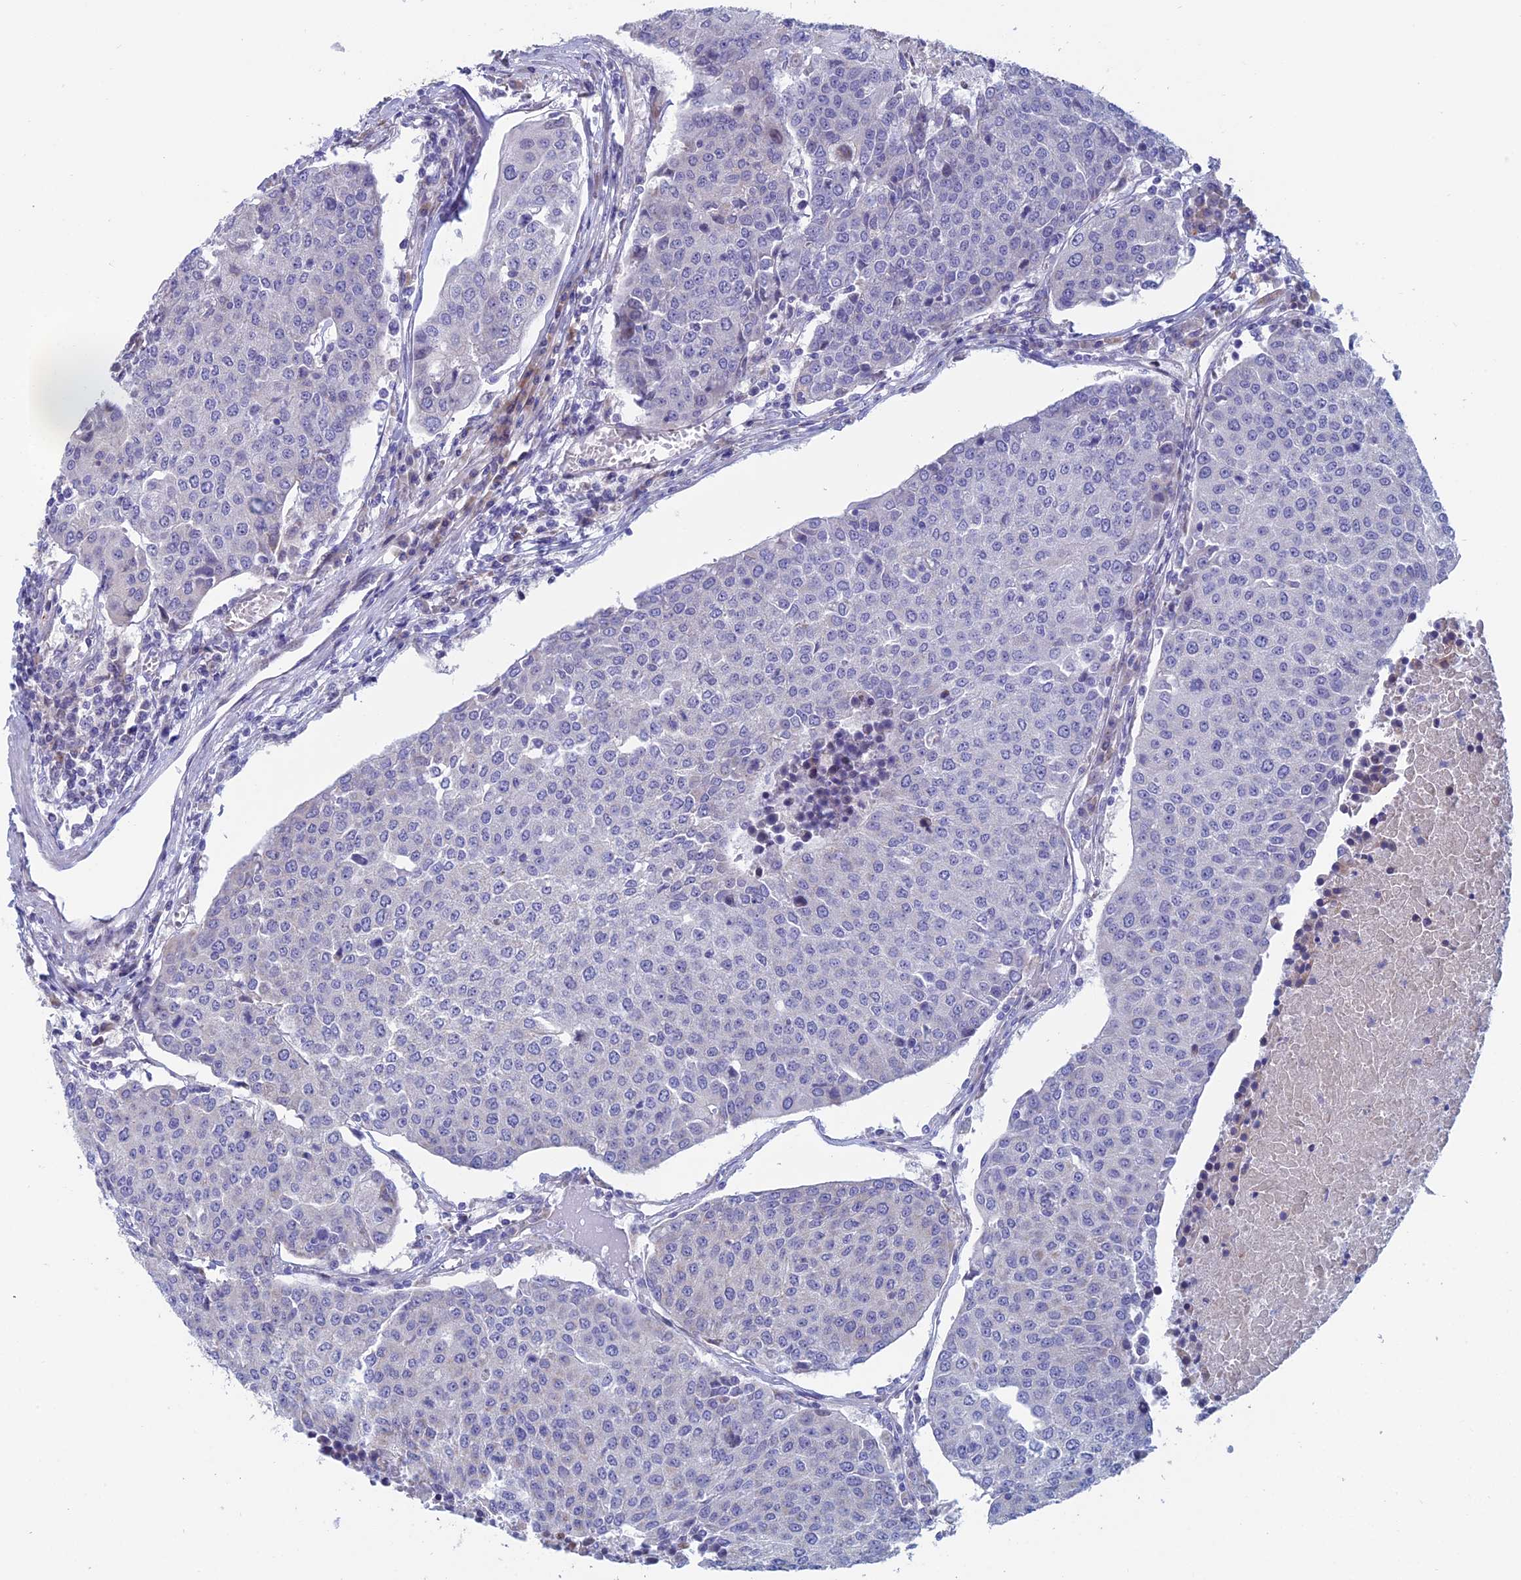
{"staining": {"intensity": "negative", "quantity": "none", "location": "none"}, "tissue": "urothelial cancer", "cell_type": "Tumor cells", "image_type": "cancer", "snomed": [{"axis": "morphology", "description": "Urothelial carcinoma, High grade"}, {"axis": "topography", "description": "Urinary bladder"}], "caption": "IHC image of human urothelial cancer stained for a protein (brown), which demonstrates no expression in tumor cells.", "gene": "NIBAN3", "patient": {"sex": "female", "age": 85}}